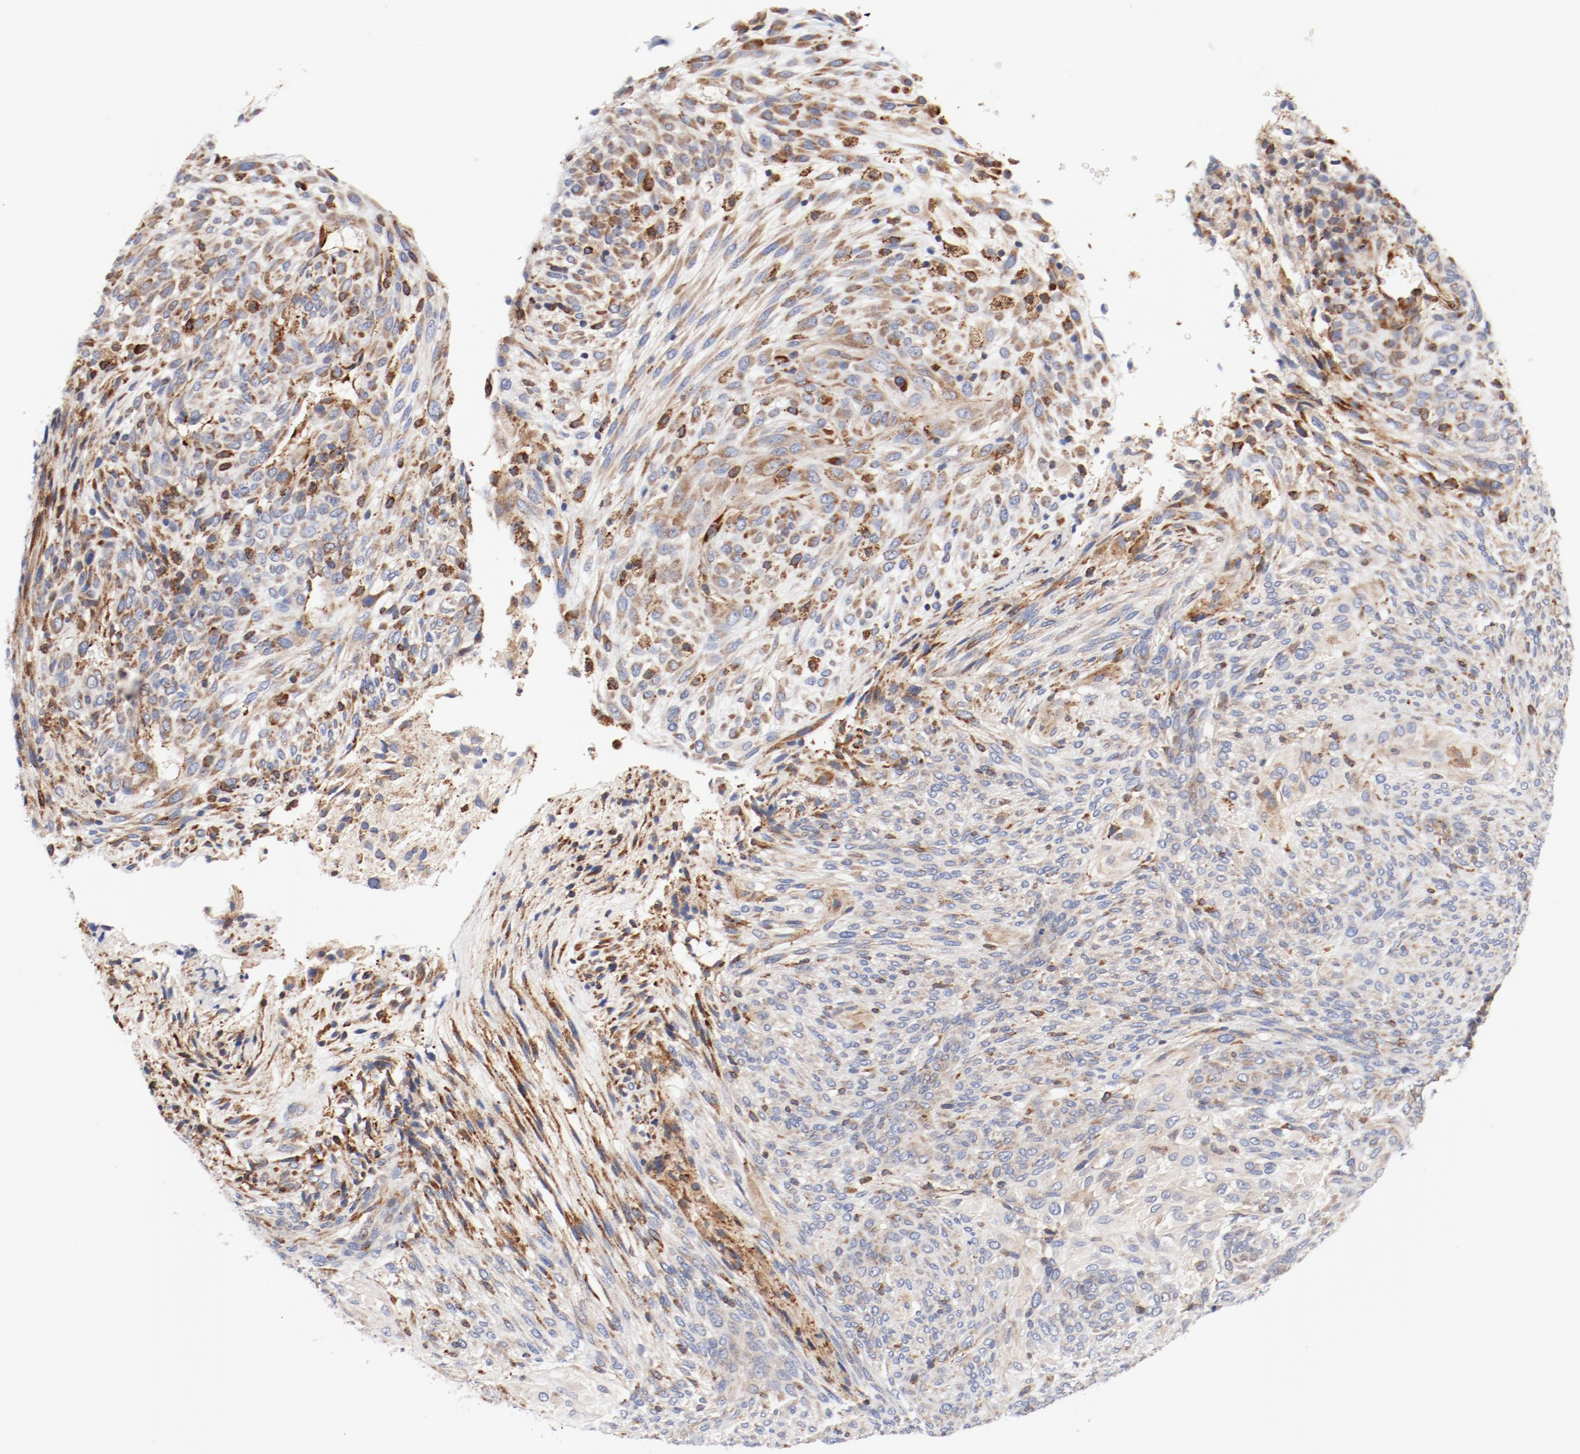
{"staining": {"intensity": "moderate", "quantity": ">75%", "location": "cytoplasmic/membranous"}, "tissue": "glioma", "cell_type": "Tumor cells", "image_type": "cancer", "snomed": [{"axis": "morphology", "description": "Glioma, malignant, High grade"}, {"axis": "topography", "description": "Cerebral cortex"}], "caption": "This histopathology image shows malignant glioma (high-grade) stained with immunohistochemistry (IHC) to label a protein in brown. The cytoplasmic/membranous of tumor cells show moderate positivity for the protein. Nuclei are counter-stained blue.", "gene": "PDPK1", "patient": {"sex": "female", "age": 55}}